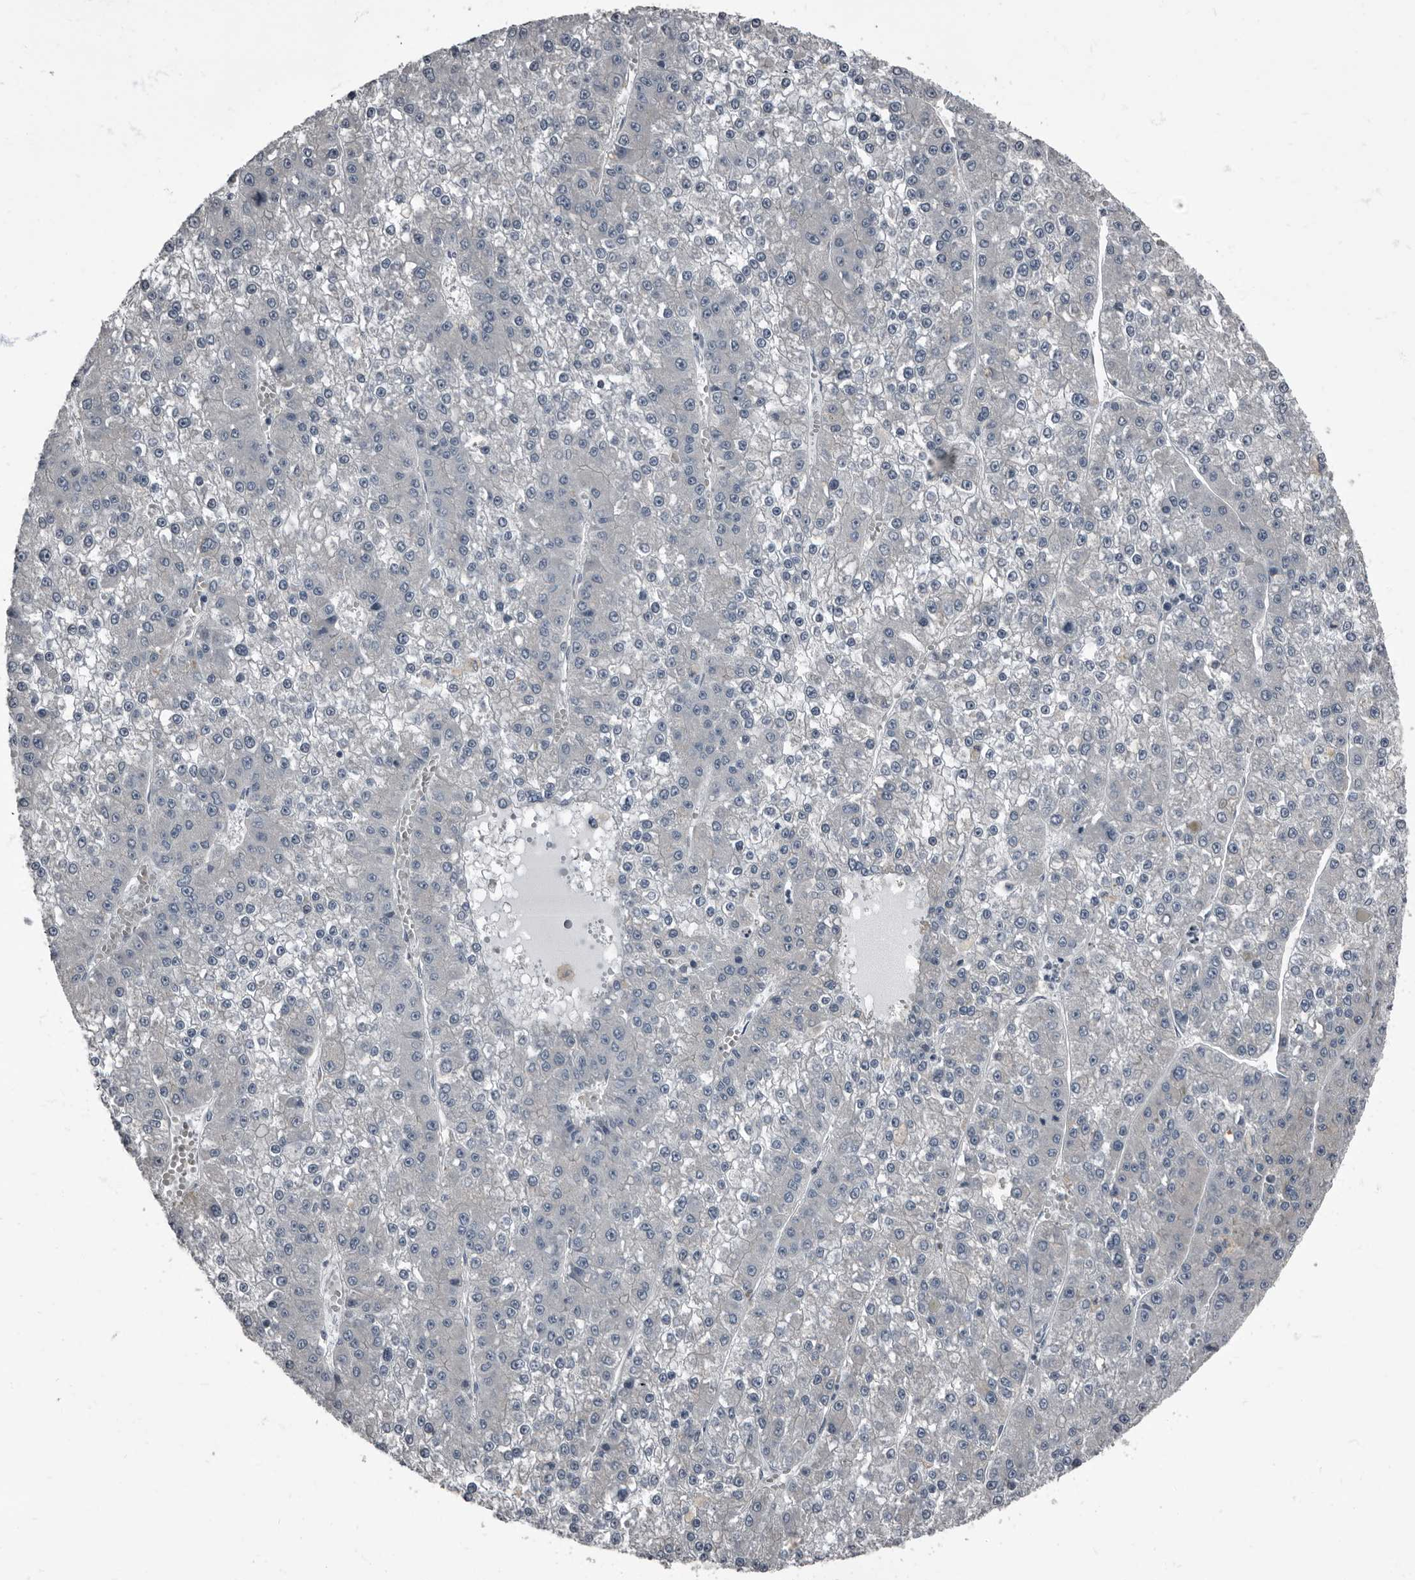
{"staining": {"intensity": "negative", "quantity": "none", "location": "none"}, "tissue": "liver cancer", "cell_type": "Tumor cells", "image_type": "cancer", "snomed": [{"axis": "morphology", "description": "Carcinoma, Hepatocellular, NOS"}, {"axis": "topography", "description": "Liver"}], "caption": "The immunohistochemistry (IHC) micrograph has no significant positivity in tumor cells of liver cancer (hepatocellular carcinoma) tissue.", "gene": "TPD52L1", "patient": {"sex": "female", "age": 73}}